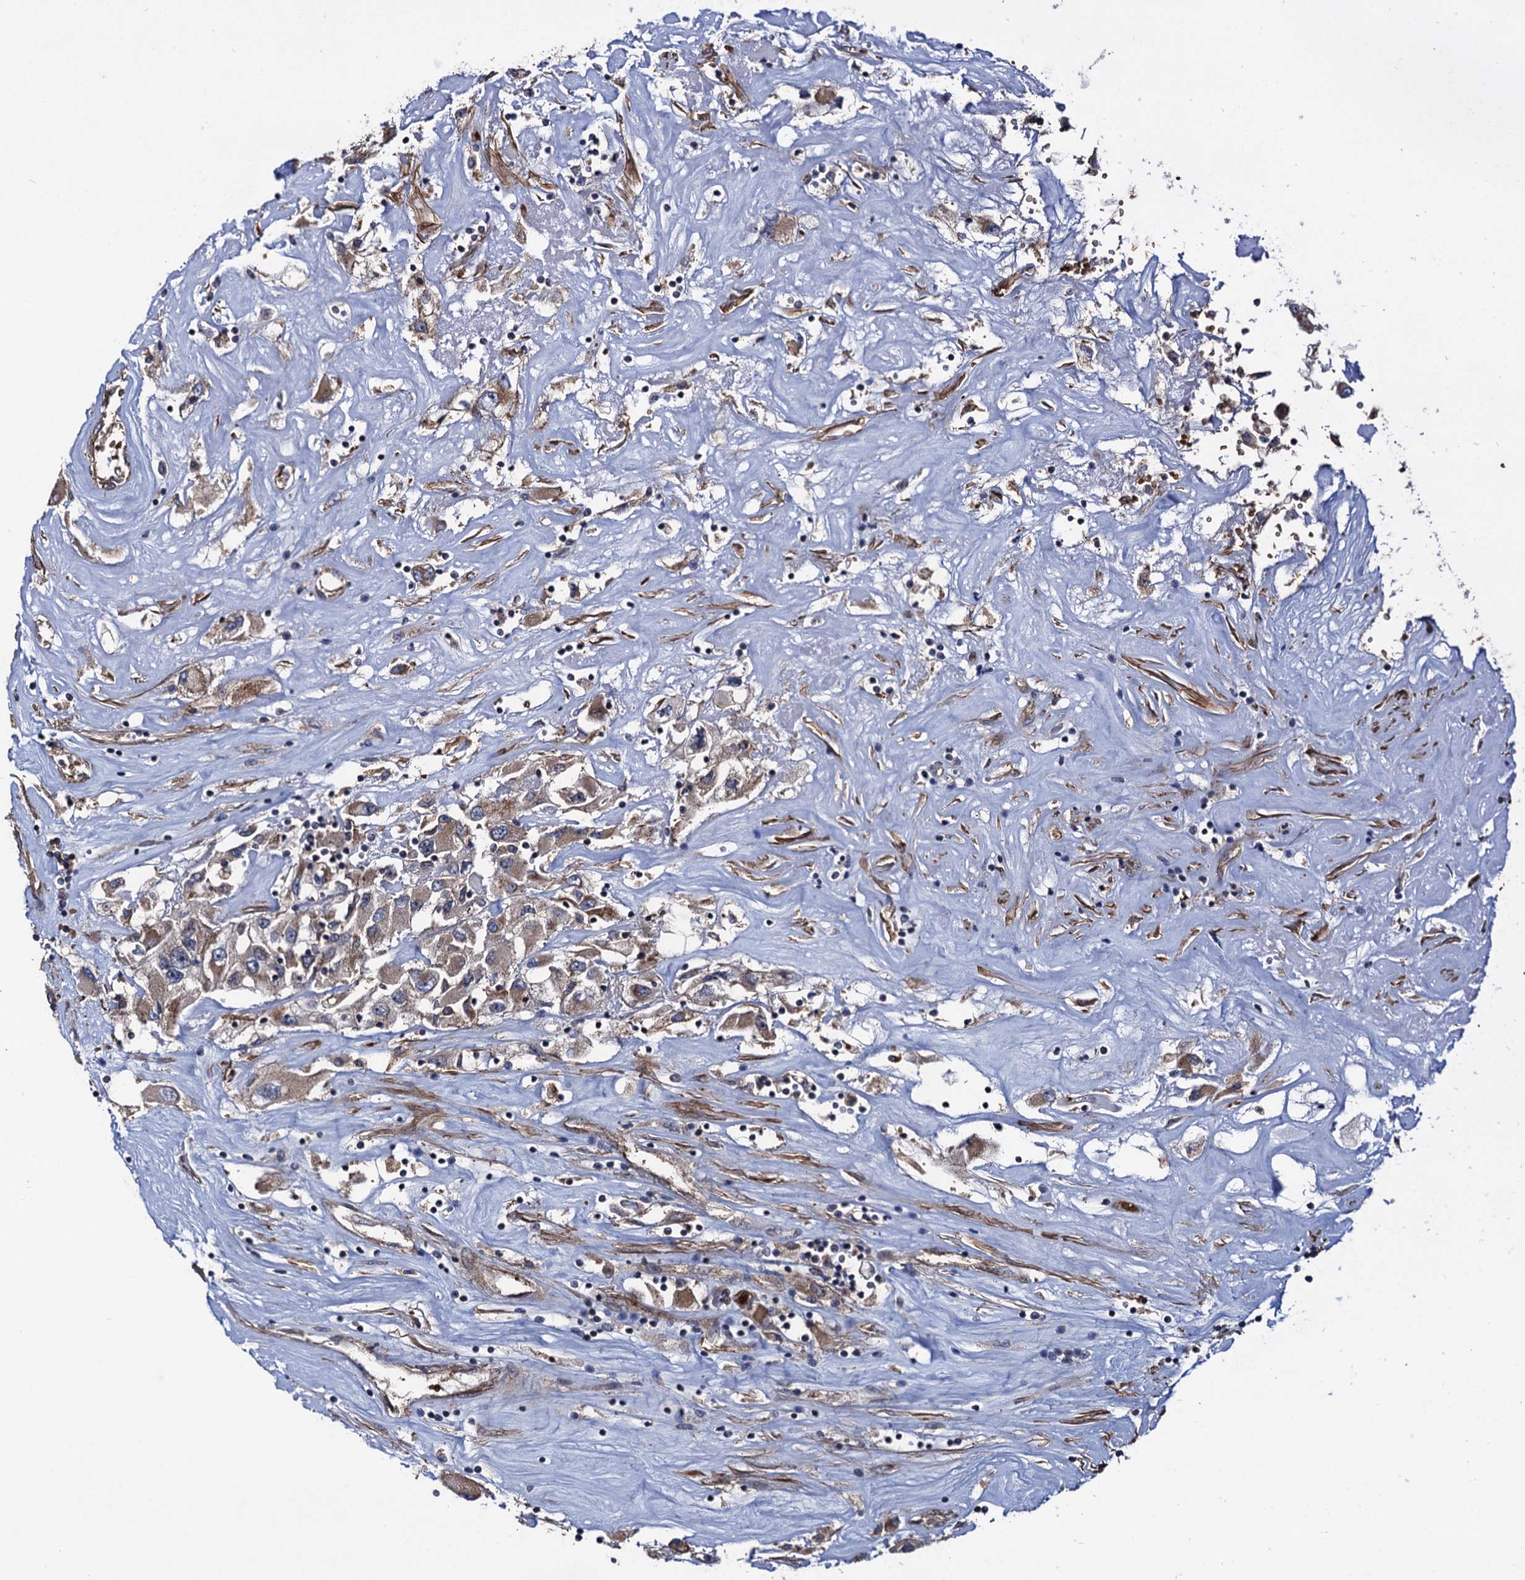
{"staining": {"intensity": "weak", "quantity": ">75%", "location": "cytoplasmic/membranous"}, "tissue": "renal cancer", "cell_type": "Tumor cells", "image_type": "cancer", "snomed": [{"axis": "morphology", "description": "Adenocarcinoma, NOS"}, {"axis": "topography", "description": "Kidney"}], "caption": "A brown stain labels weak cytoplasmic/membranous staining of a protein in renal cancer (adenocarcinoma) tumor cells. (IHC, brightfield microscopy, high magnification).", "gene": "KXD1", "patient": {"sex": "female", "age": 52}}